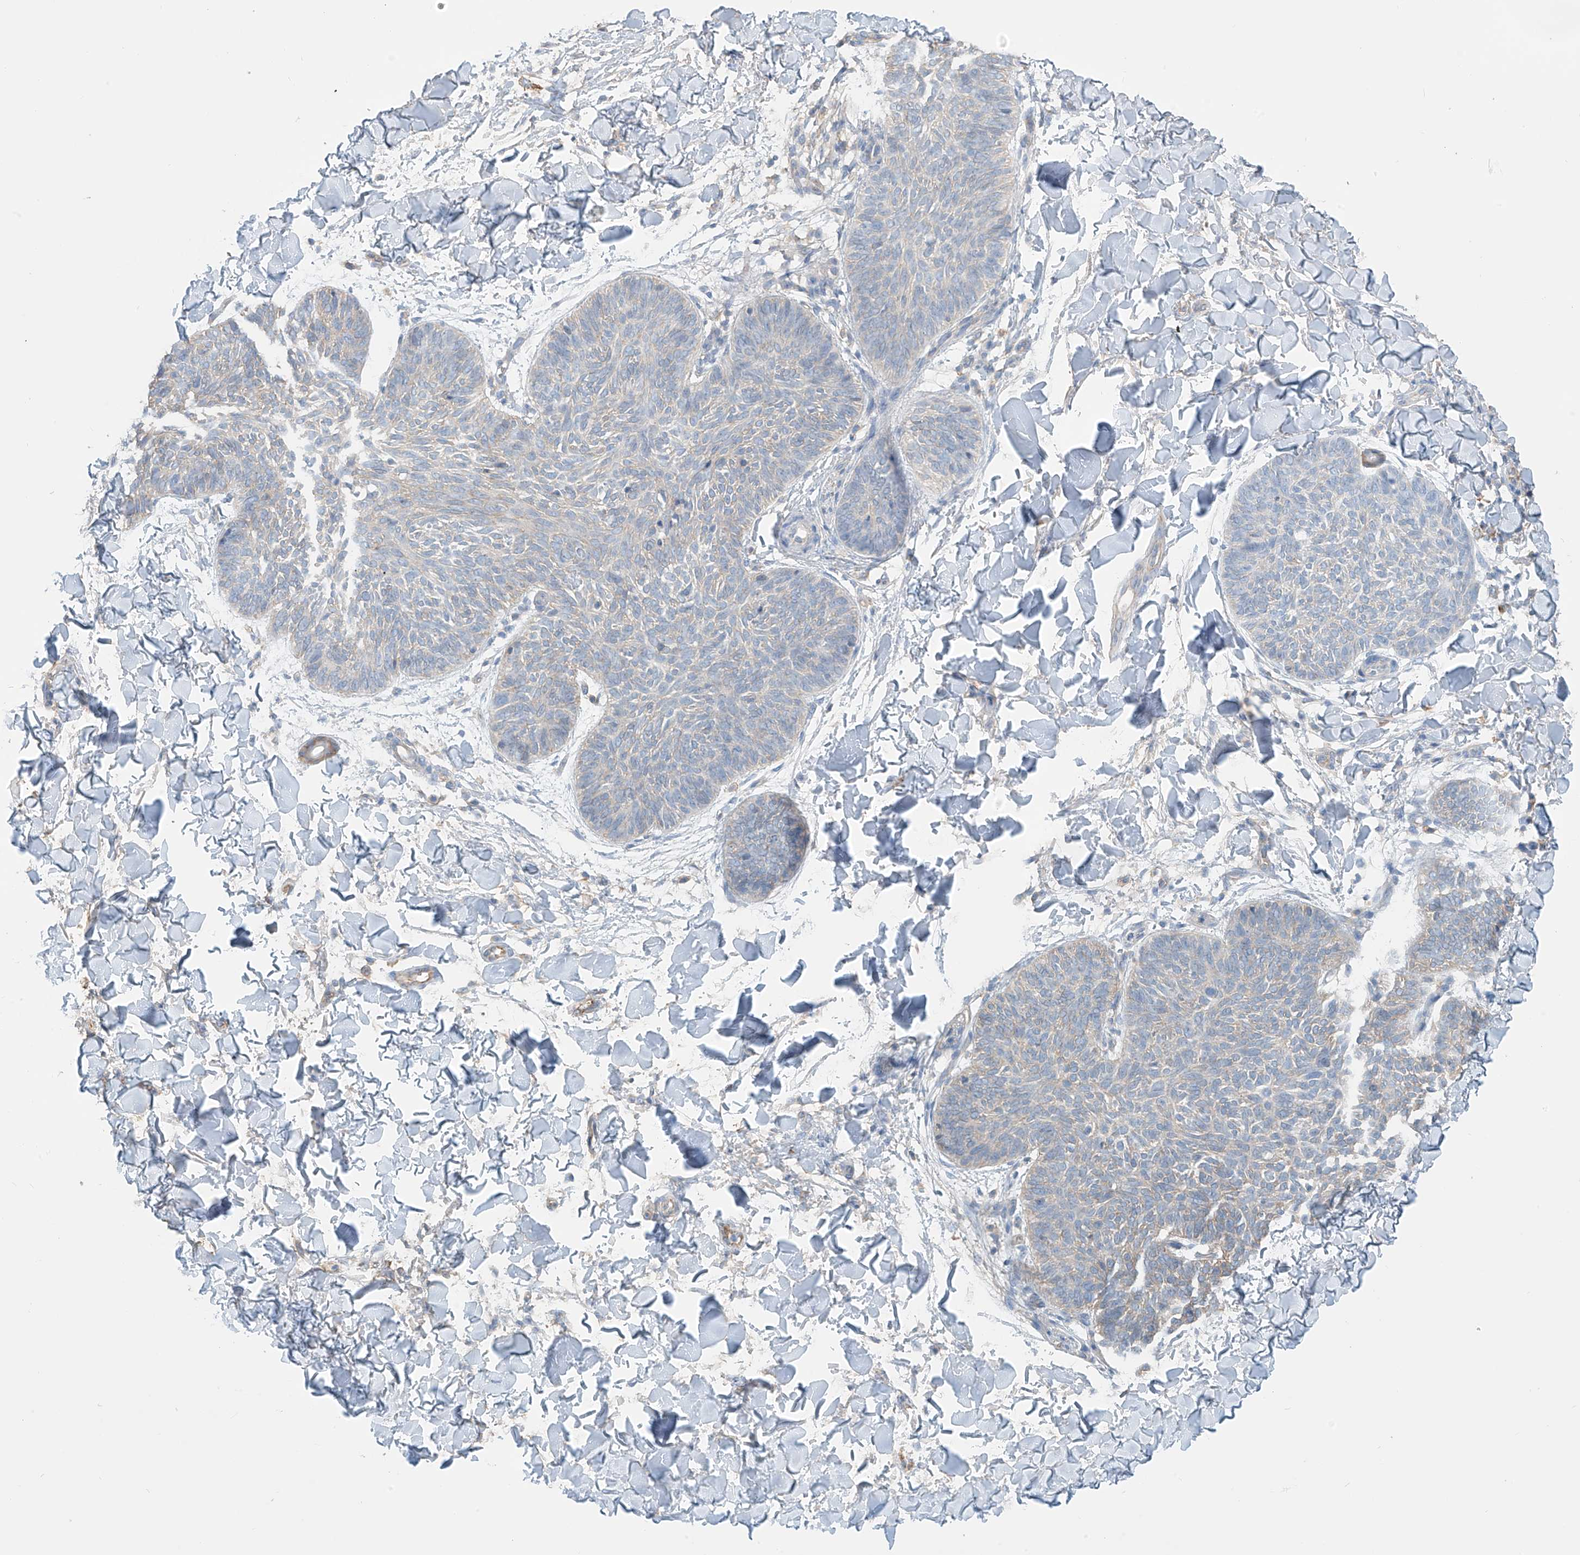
{"staining": {"intensity": "negative", "quantity": "none", "location": "none"}, "tissue": "skin cancer", "cell_type": "Tumor cells", "image_type": "cancer", "snomed": [{"axis": "morphology", "description": "Normal tissue, NOS"}, {"axis": "morphology", "description": "Basal cell carcinoma"}, {"axis": "topography", "description": "Skin"}], "caption": "An immunohistochemistry (IHC) image of basal cell carcinoma (skin) is shown. There is no staining in tumor cells of basal cell carcinoma (skin).", "gene": "ZNF846", "patient": {"sex": "male", "age": 50}}